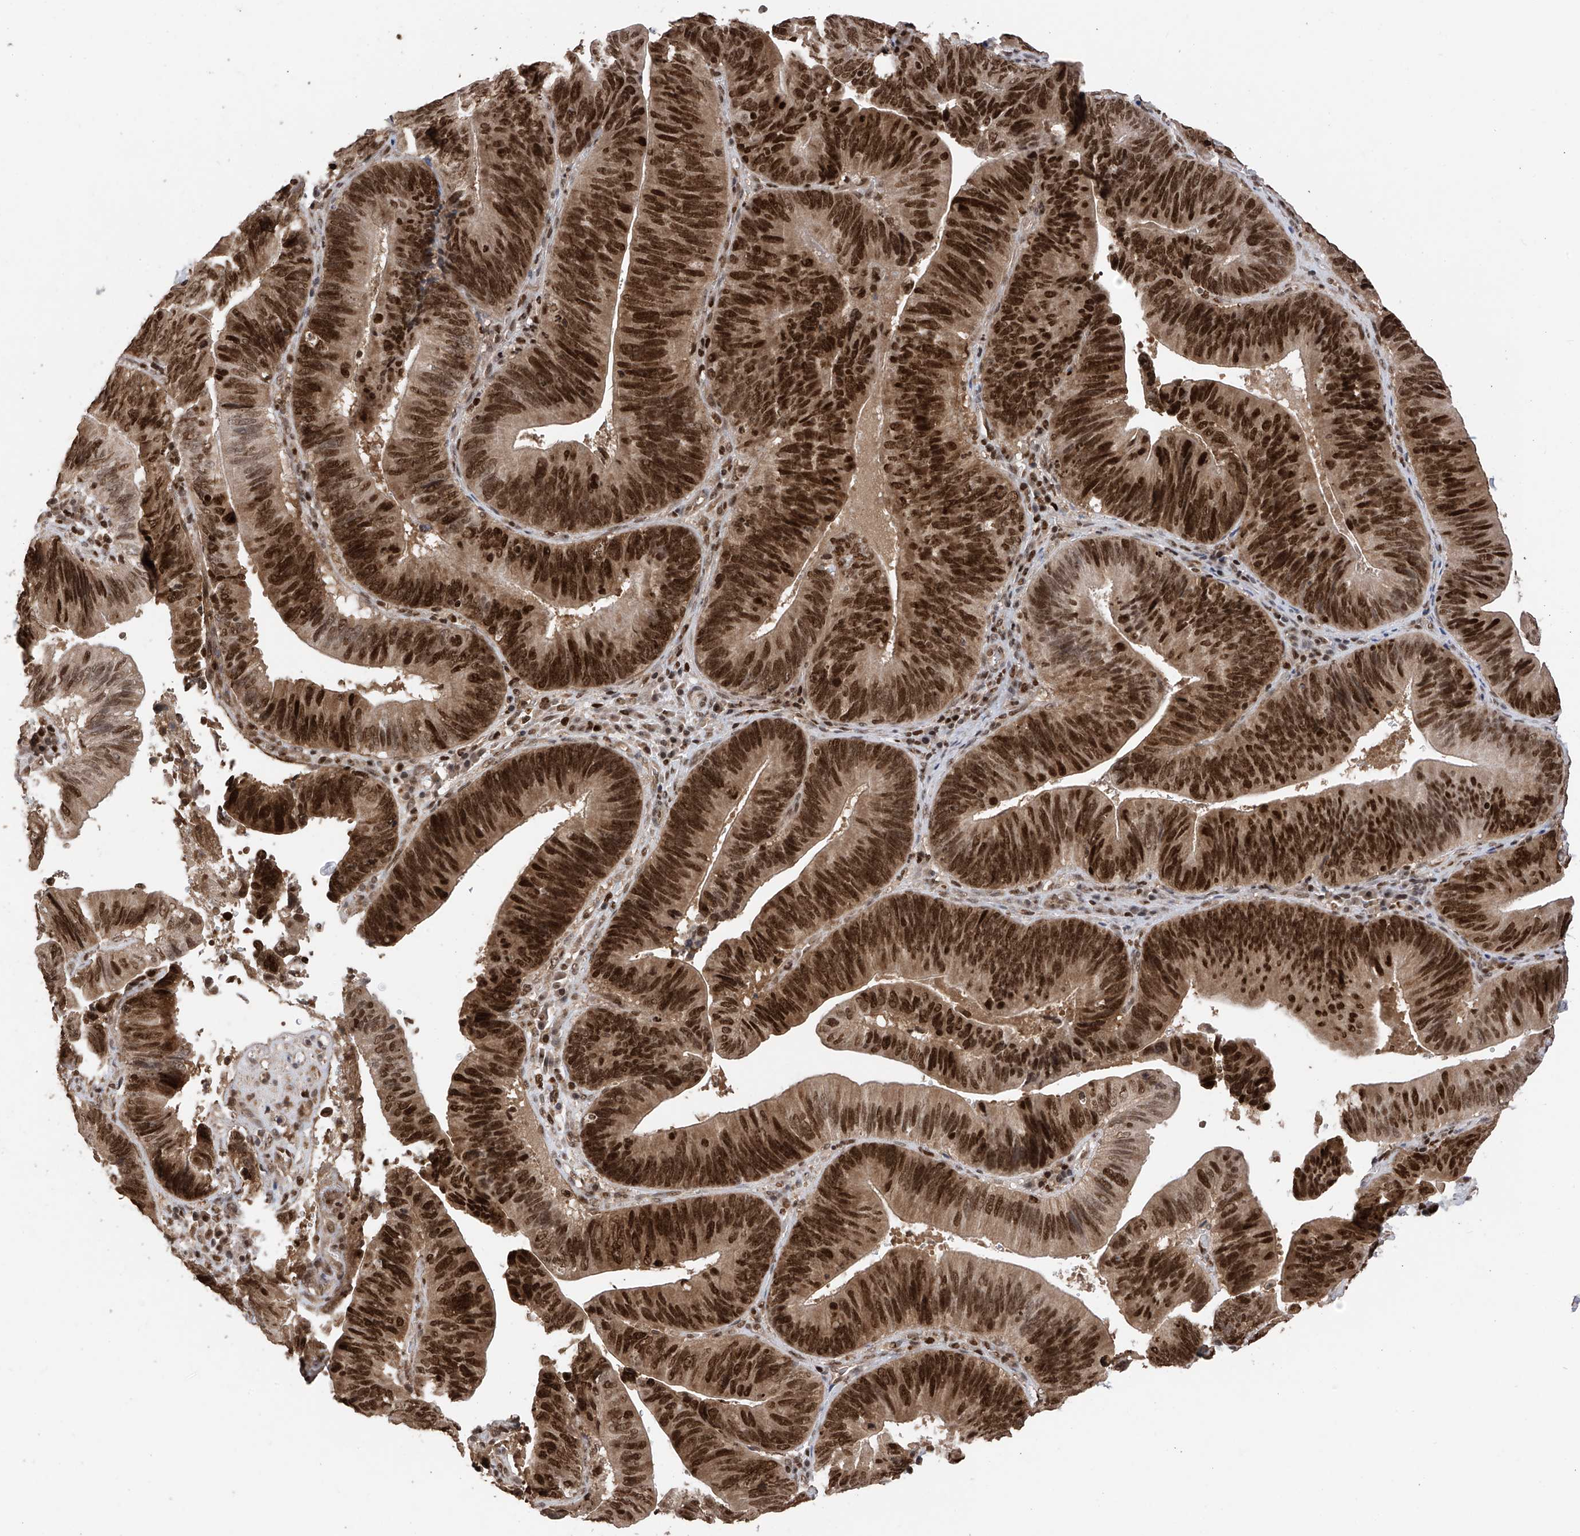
{"staining": {"intensity": "strong", "quantity": ">75%", "location": "nuclear"}, "tissue": "pancreatic cancer", "cell_type": "Tumor cells", "image_type": "cancer", "snomed": [{"axis": "morphology", "description": "Adenocarcinoma, NOS"}, {"axis": "topography", "description": "Pancreas"}], "caption": "Immunohistochemical staining of human pancreatic cancer displays strong nuclear protein staining in approximately >75% of tumor cells.", "gene": "DNAJC9", "patient": {"sex": "male", "age": 63}}